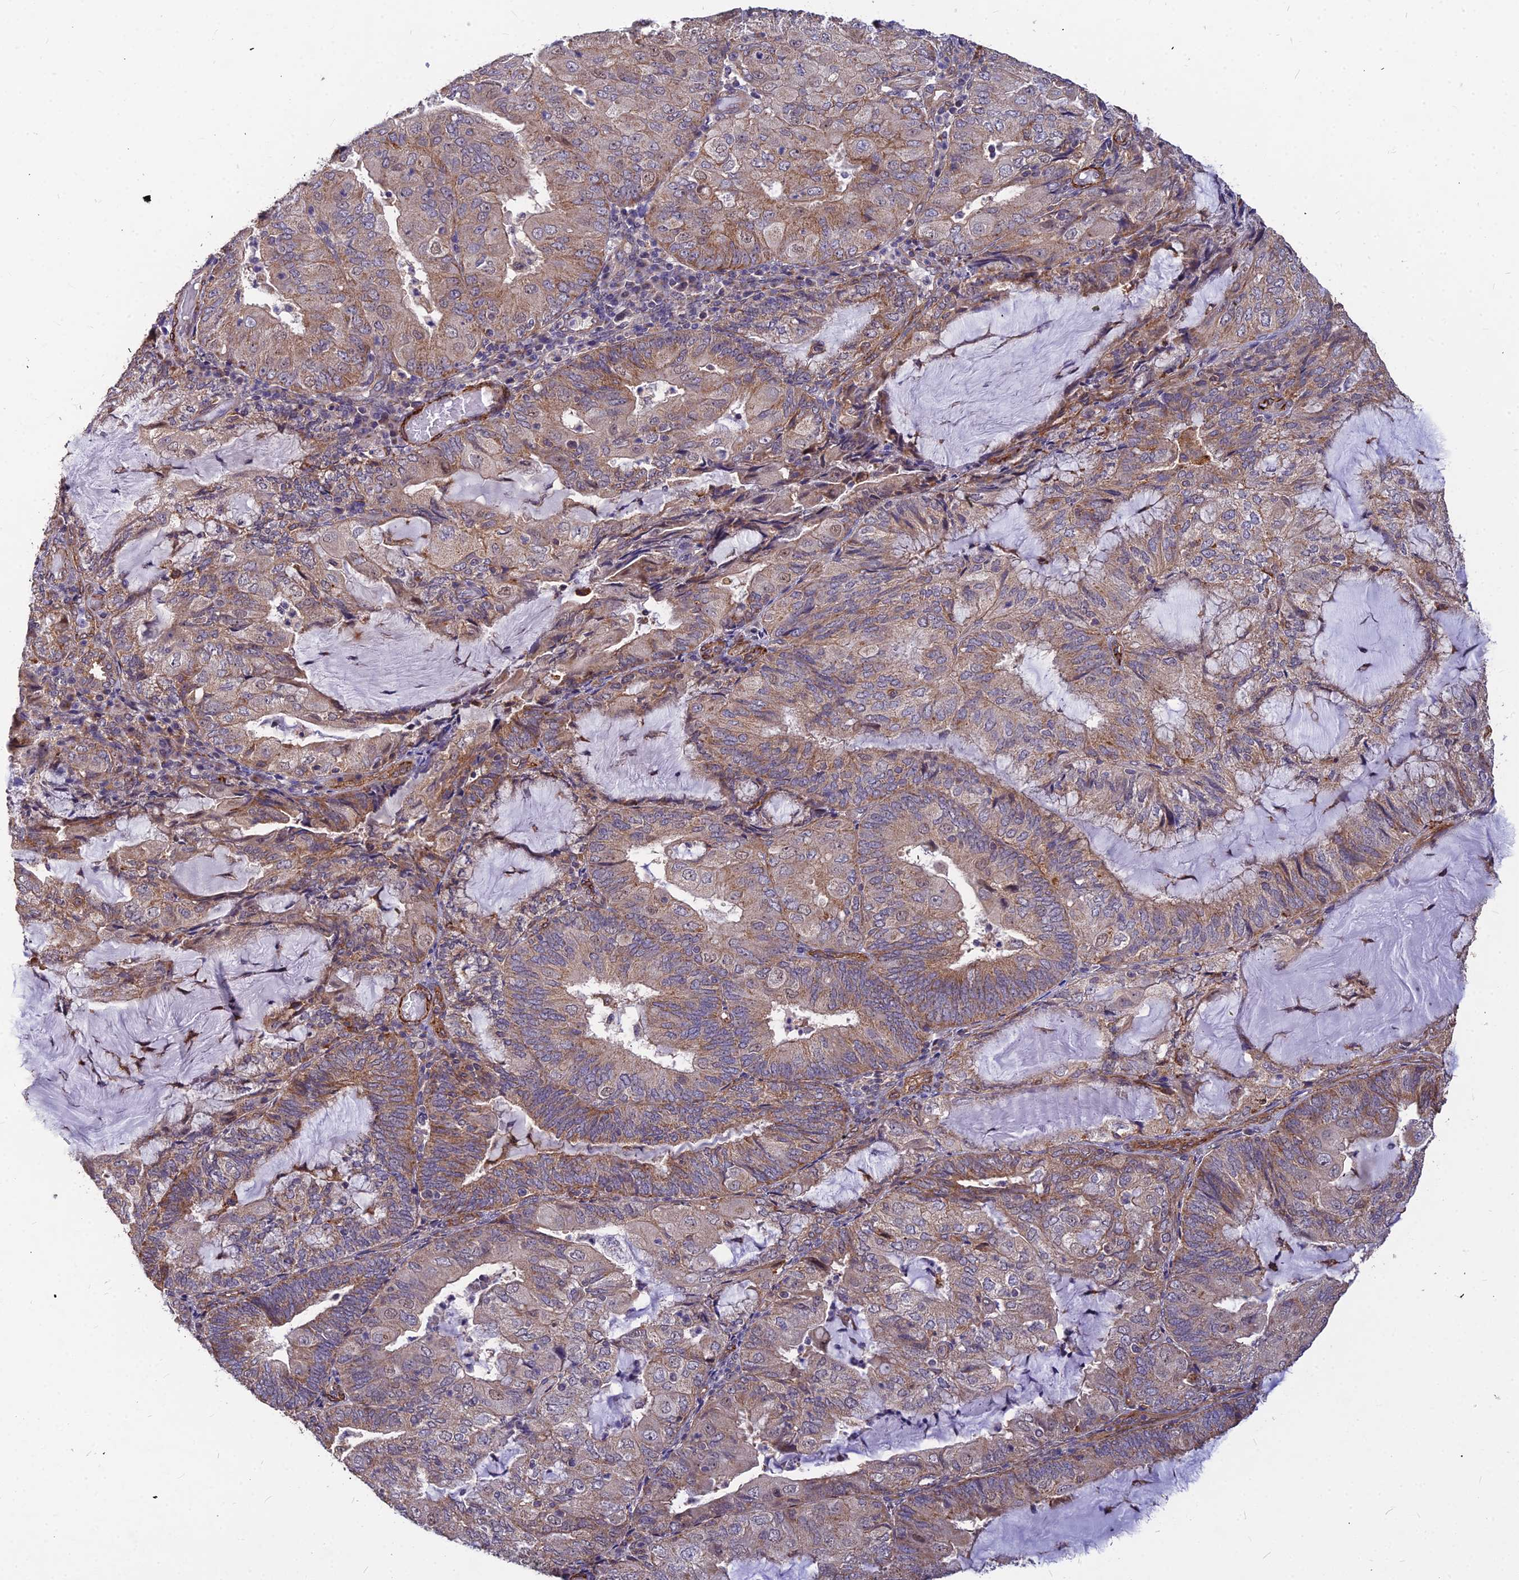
{"staining": {"intensity": "moderate", "quantity": "25%-75%", "location": "cytoplasmic/membranous"}, "tissue": "endometrial cancer", "cell_type": "Tumor cells", "image_type": "cancer", "snomed": [{"axis": "morphology", "description": "Adenocarcinoma, NOS"}, {"axis": "topography", "description": "Endometrium"}], "caption": "There is medium levels of moderate cytoplasmic/membranous expression in tumor cells of adenocarcinoma (endometrial), as demonstrated by immunohistochemical staining (brown color).", "gene": "LEKR1", "patient": {"sex": "female", "age": 81}}